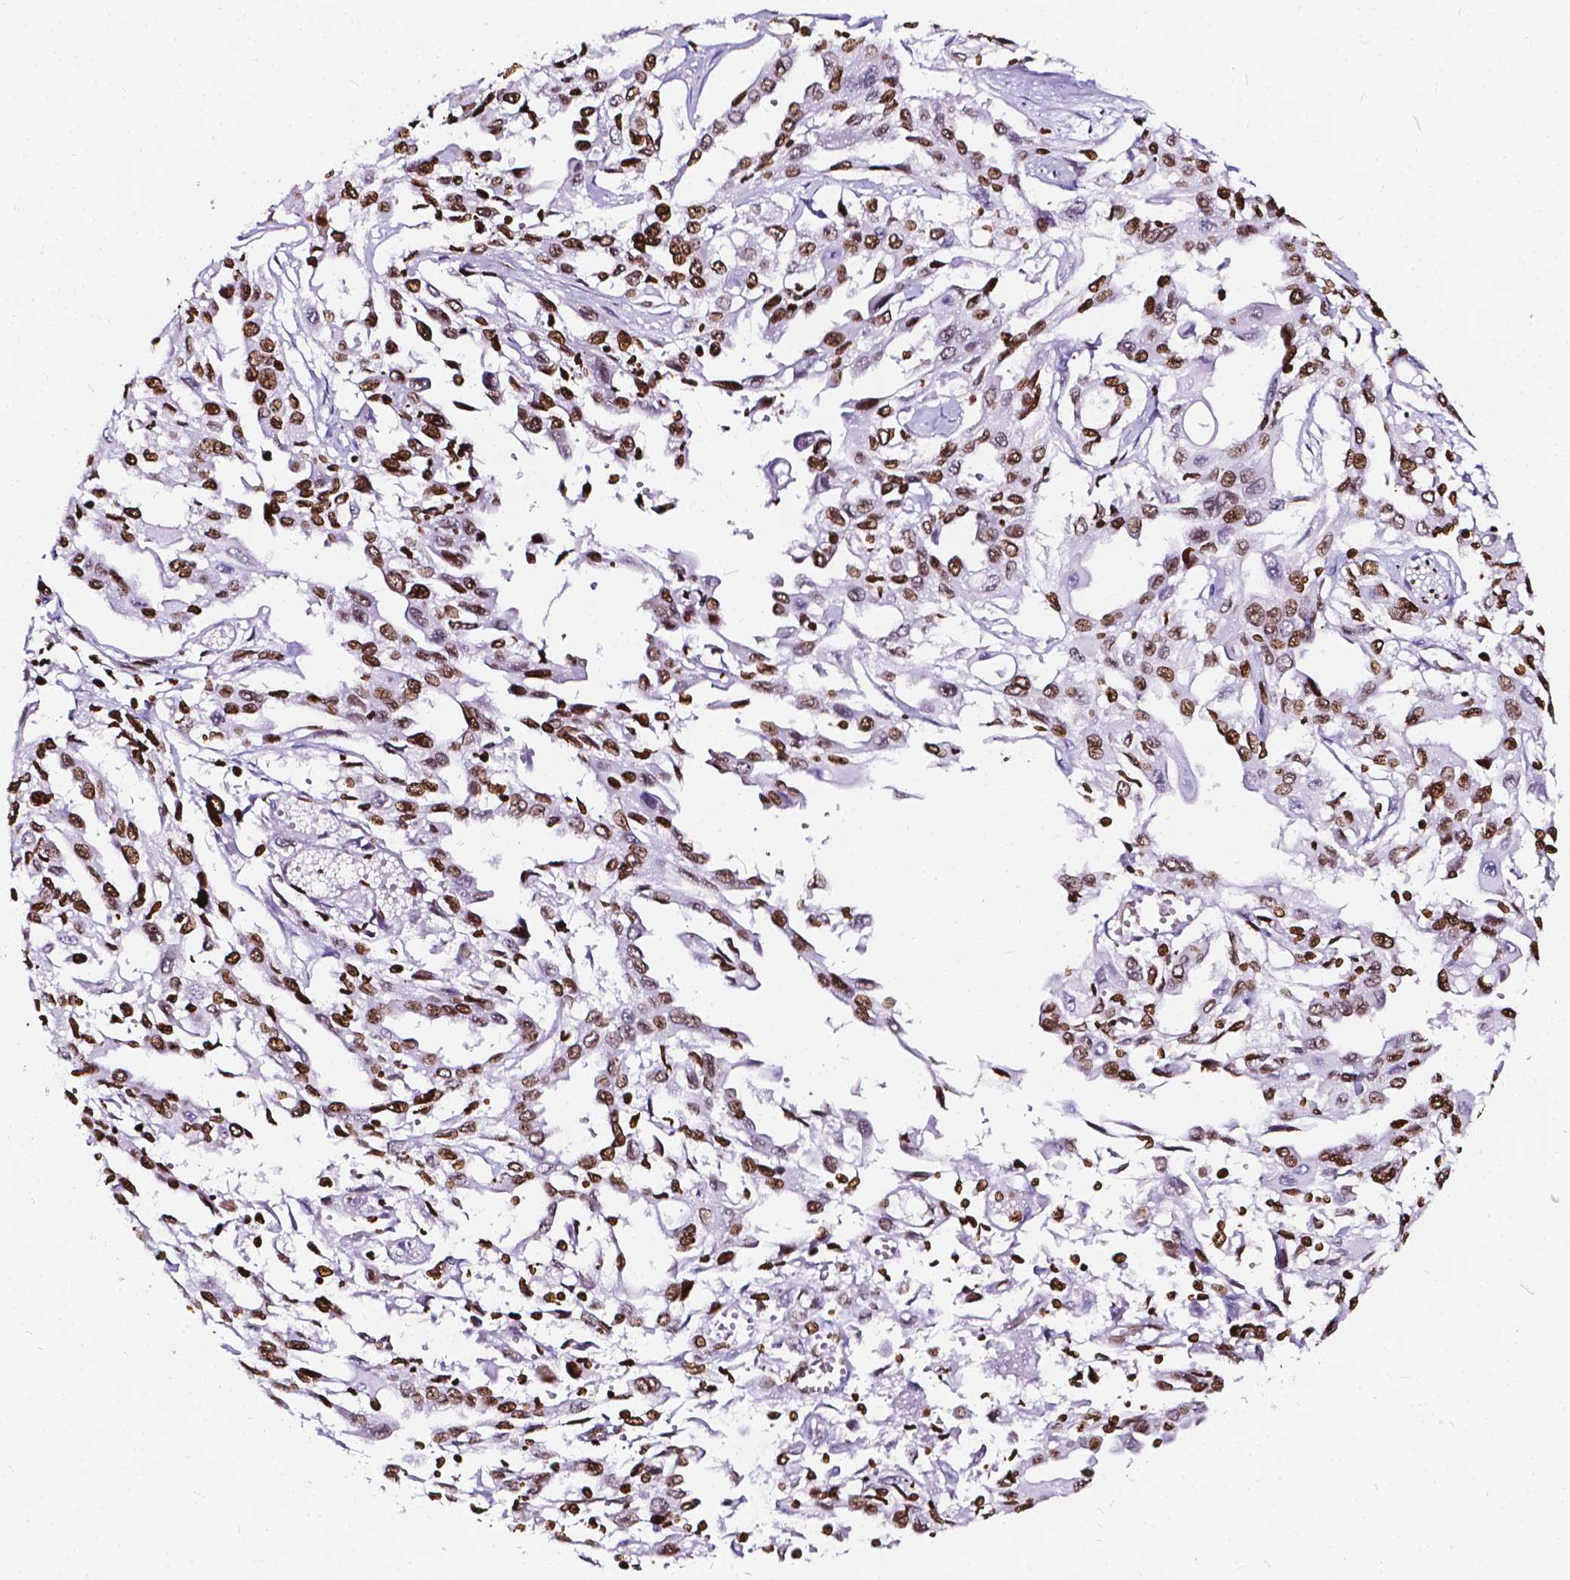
{"staining": {"intensity": "strong", "quantity": ">75%", "location": "nuclear"}, "tissue": "pancreatic cancer", "cell_type": "Tumor cells", "image_type": "cancer", "snomed": [{"axis": "morphology", "description": "Adenocarcinoma, NOS"}, {"axis": "topography", "description": "Pancreas"}], "caption": "A high amount of strong nuclear positivity is appreciated in about >75% of tumor cells in pancreatic cancer tissue. (IHC, brightfield microscopy, high magnification).", "gene": "CBY3", "patient": {"sex": "female", "age": 55}}